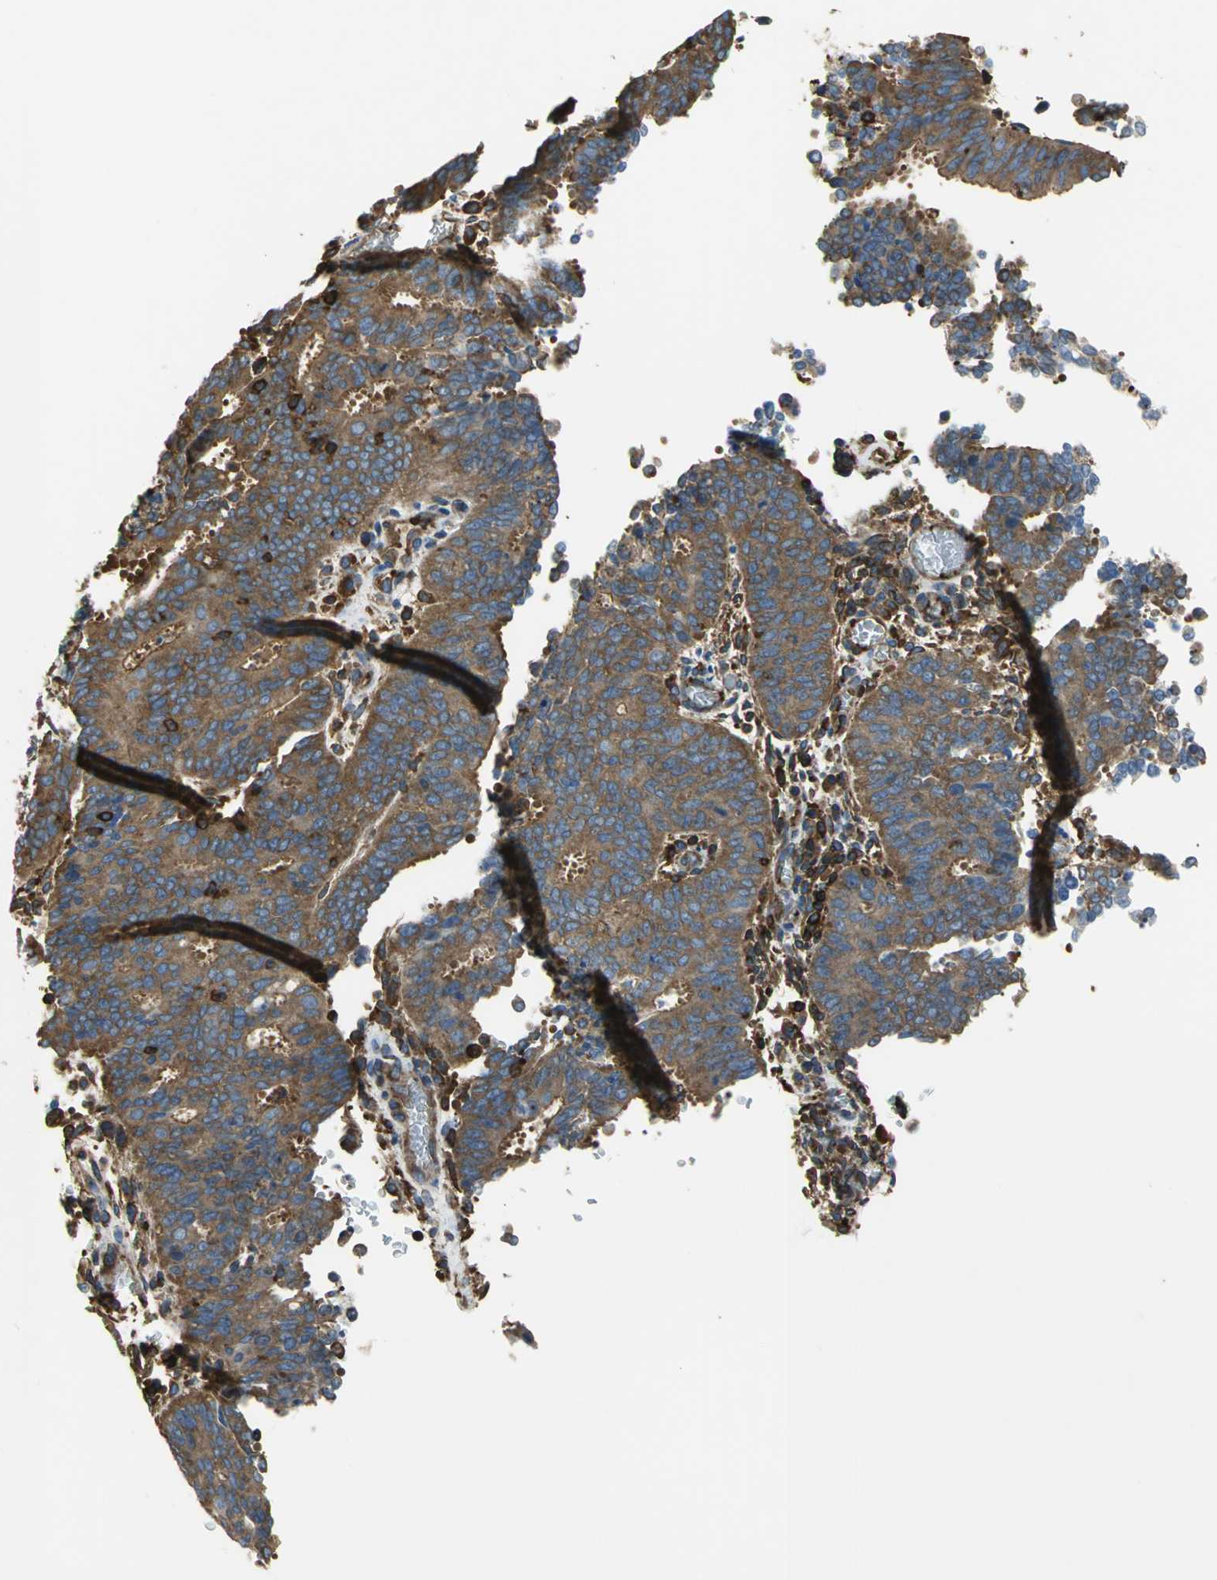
{"staining": {"intensity": "moderate", "quantity": ">75%", "location": "cytoplasmic/membranous"}, "tissue": "cervical cancer", "cell_type": "Tumor cells", "image_type": "cancer", "snomed": [{"axis": "morphology", "description": "Adenocarcinoma, NOS"}, {"axis": "topography", "description": "Cervix"}], "caption": "Approximately >75% of tumor cells in cervical adenocarcinoma exhibit moderate cytoplasmic/membranous protein positivity as visualized by brown immunohistochemical staining.", "gene": "TLN1", "patient": {"sex": "female", "age": 44}}